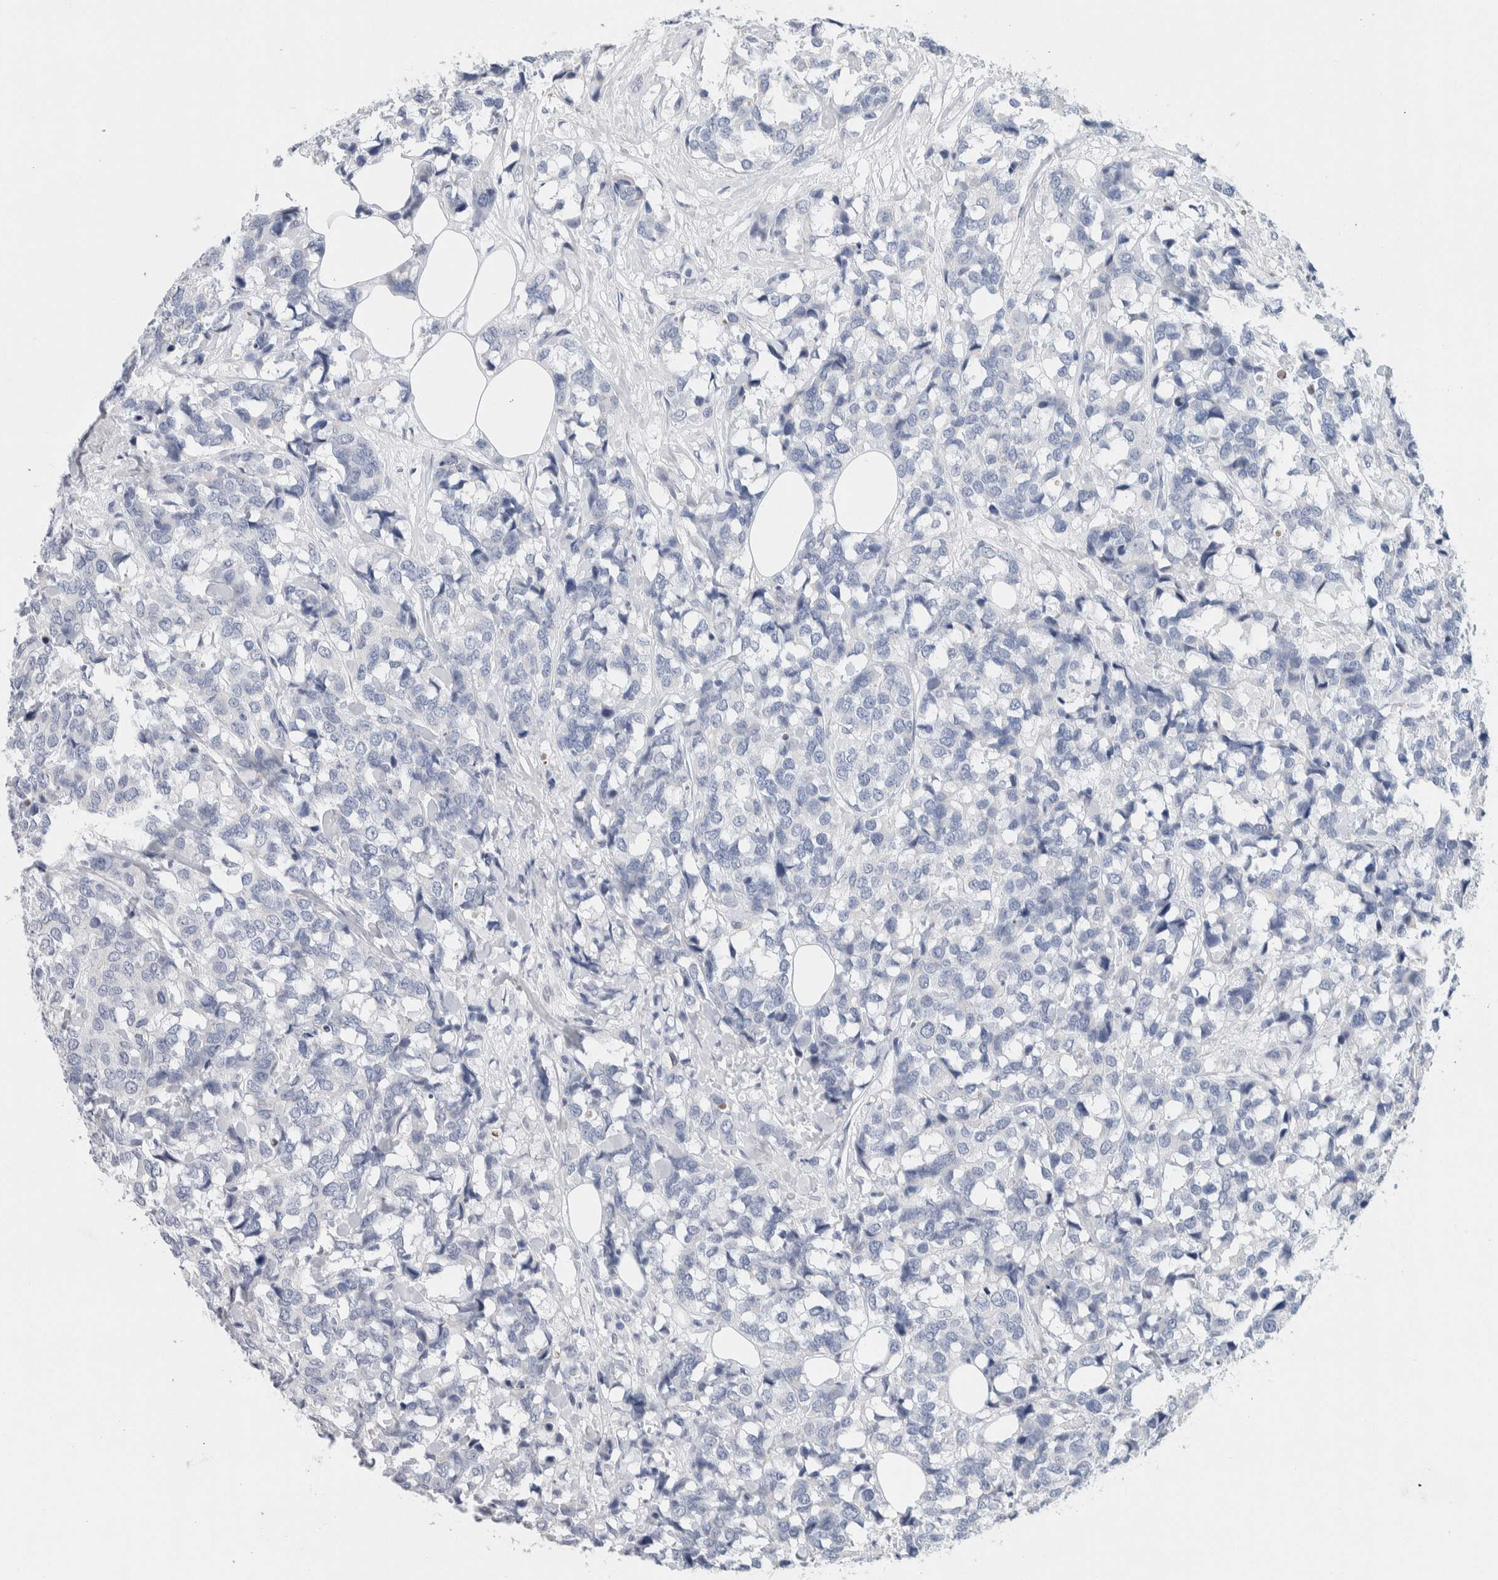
{"staining": {"intensity": "negative", "quantity": "none", "location": "none"}, "tissue": "breast cancer", "cell_type": "Tumor cells", "image_type": "cancer", "snomed": [{"axis": "morphology", "description": "Lobular carcinoma"}, {"axis": "topography", "description": "Breast"}], "caption": "IHC of human lobular carcinoma (breast) displays no positivity in tumor cells.", "gene": "SCN2A", "patient": {"sex": "female", "age": 59}}